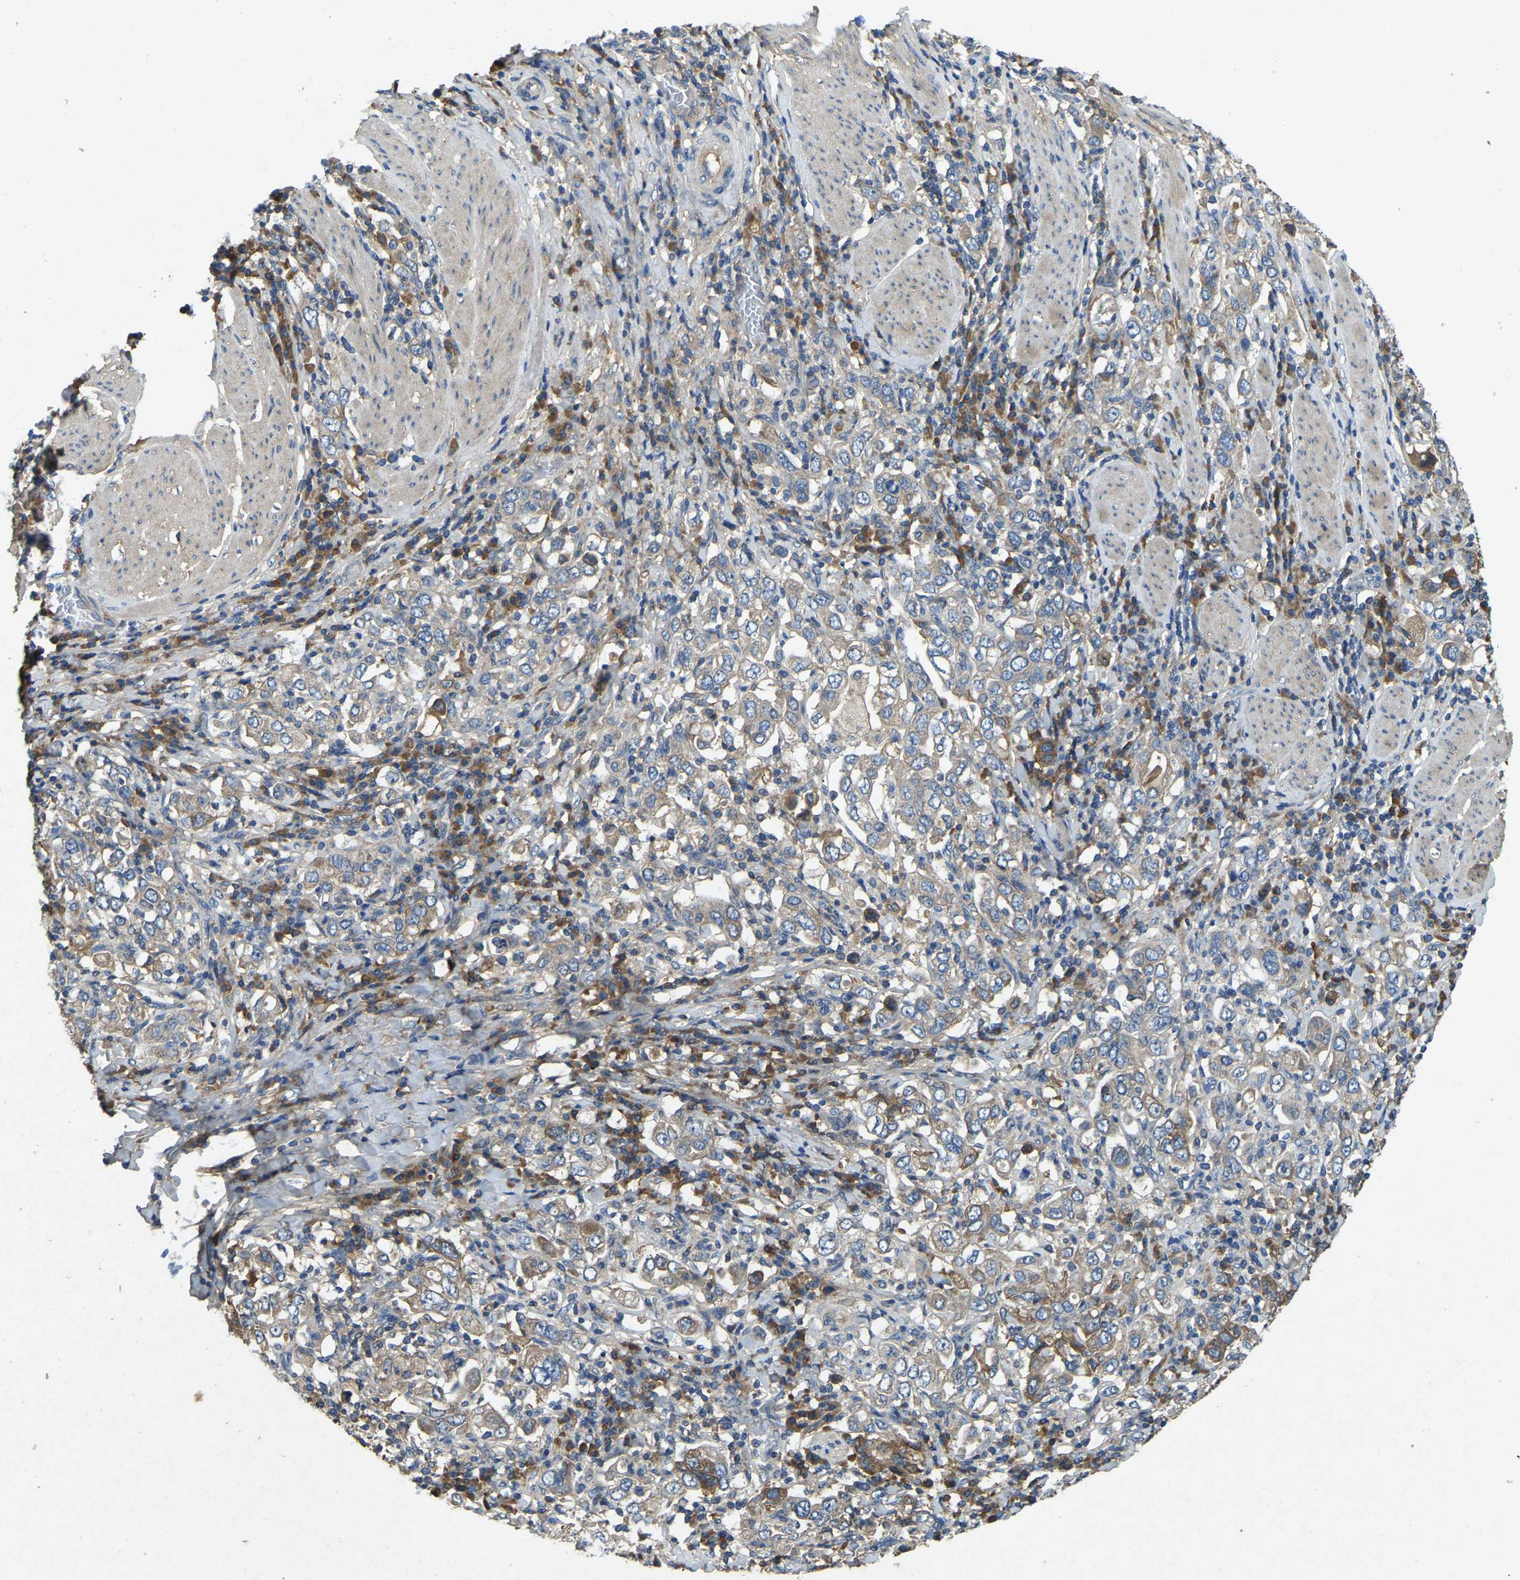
{"staining": {"intensity": "negative", "quantity": "none", "location": "none"}, "tissue": "stomach cancer", "cell_type": "Tumor cells", "image_type": "cancer", "snomed": [{"axis": "morphology", "description": "Adenocarcinoma, NOS"}, {"axis": "topography", "description": "Stomach, upper"}], "caption": "The histopathology image shows no significant staining in tumor cells of stomach cancer. Brightfield microscopy of IHC stained with DAB (brown) and hematoxylin (blue), captured at high magnification.", "gene": "ATP8B1", "patient": {"sex": "male", "age": 62}}